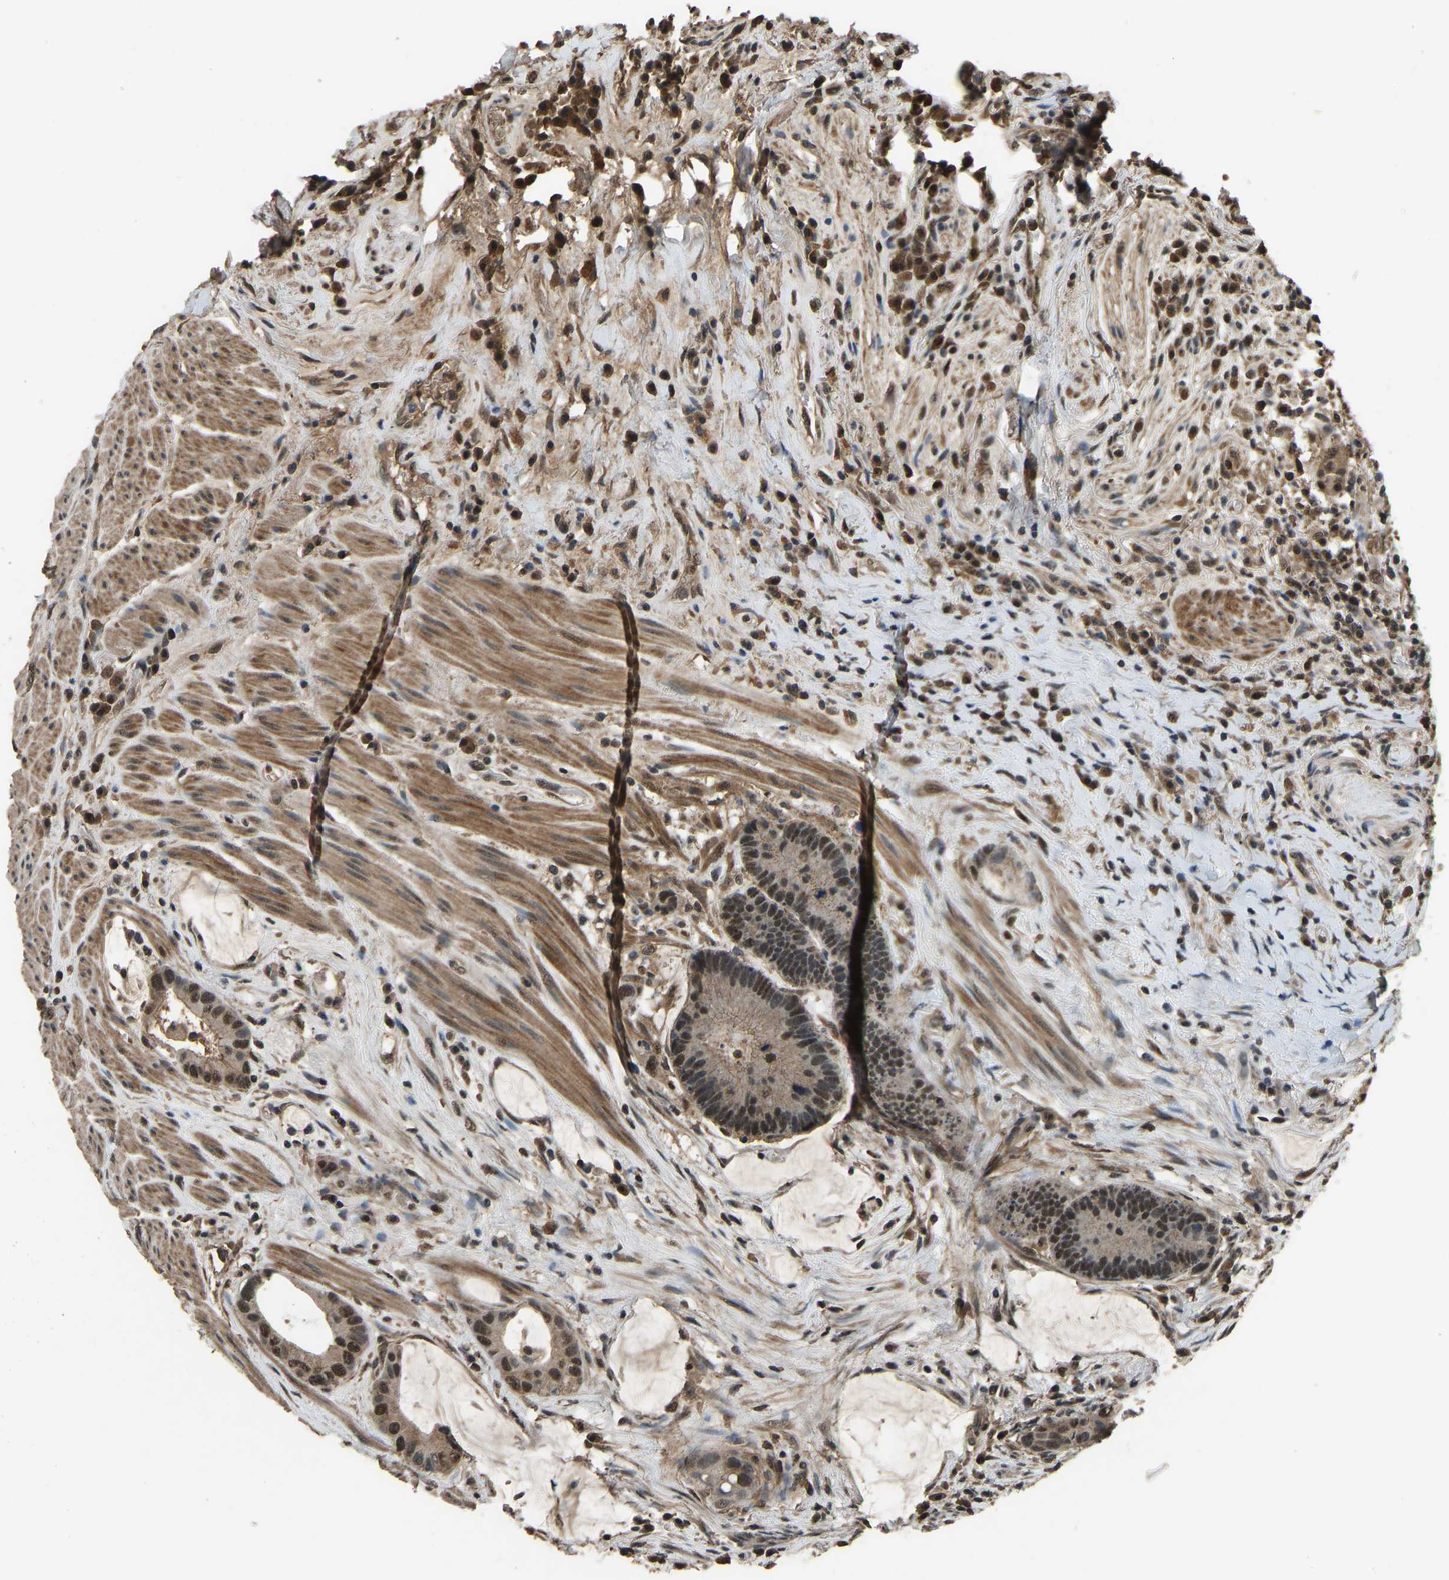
{"staining": {"intensity": "weak", "quantity": ">75%", "location": "nuclear"}, "tissue": "colorectal cancer", "cell_type": "Tumor cells", "image_type": "cancer", "snomed": [{"axis": "morphology", "description": "Adenocarcinoma, NOS"}, {"axis": "topography", "description": "Rectum"}], "caption": "Immunohistochemistry micrograph of colorectal adenocarcinoma stained for a protein (brown), which reveals low levels of weak nuclear staining in approximately >75% of tumor cells.", "gene": "TOX4", "patient": {"sex": "female", "age": 89}}